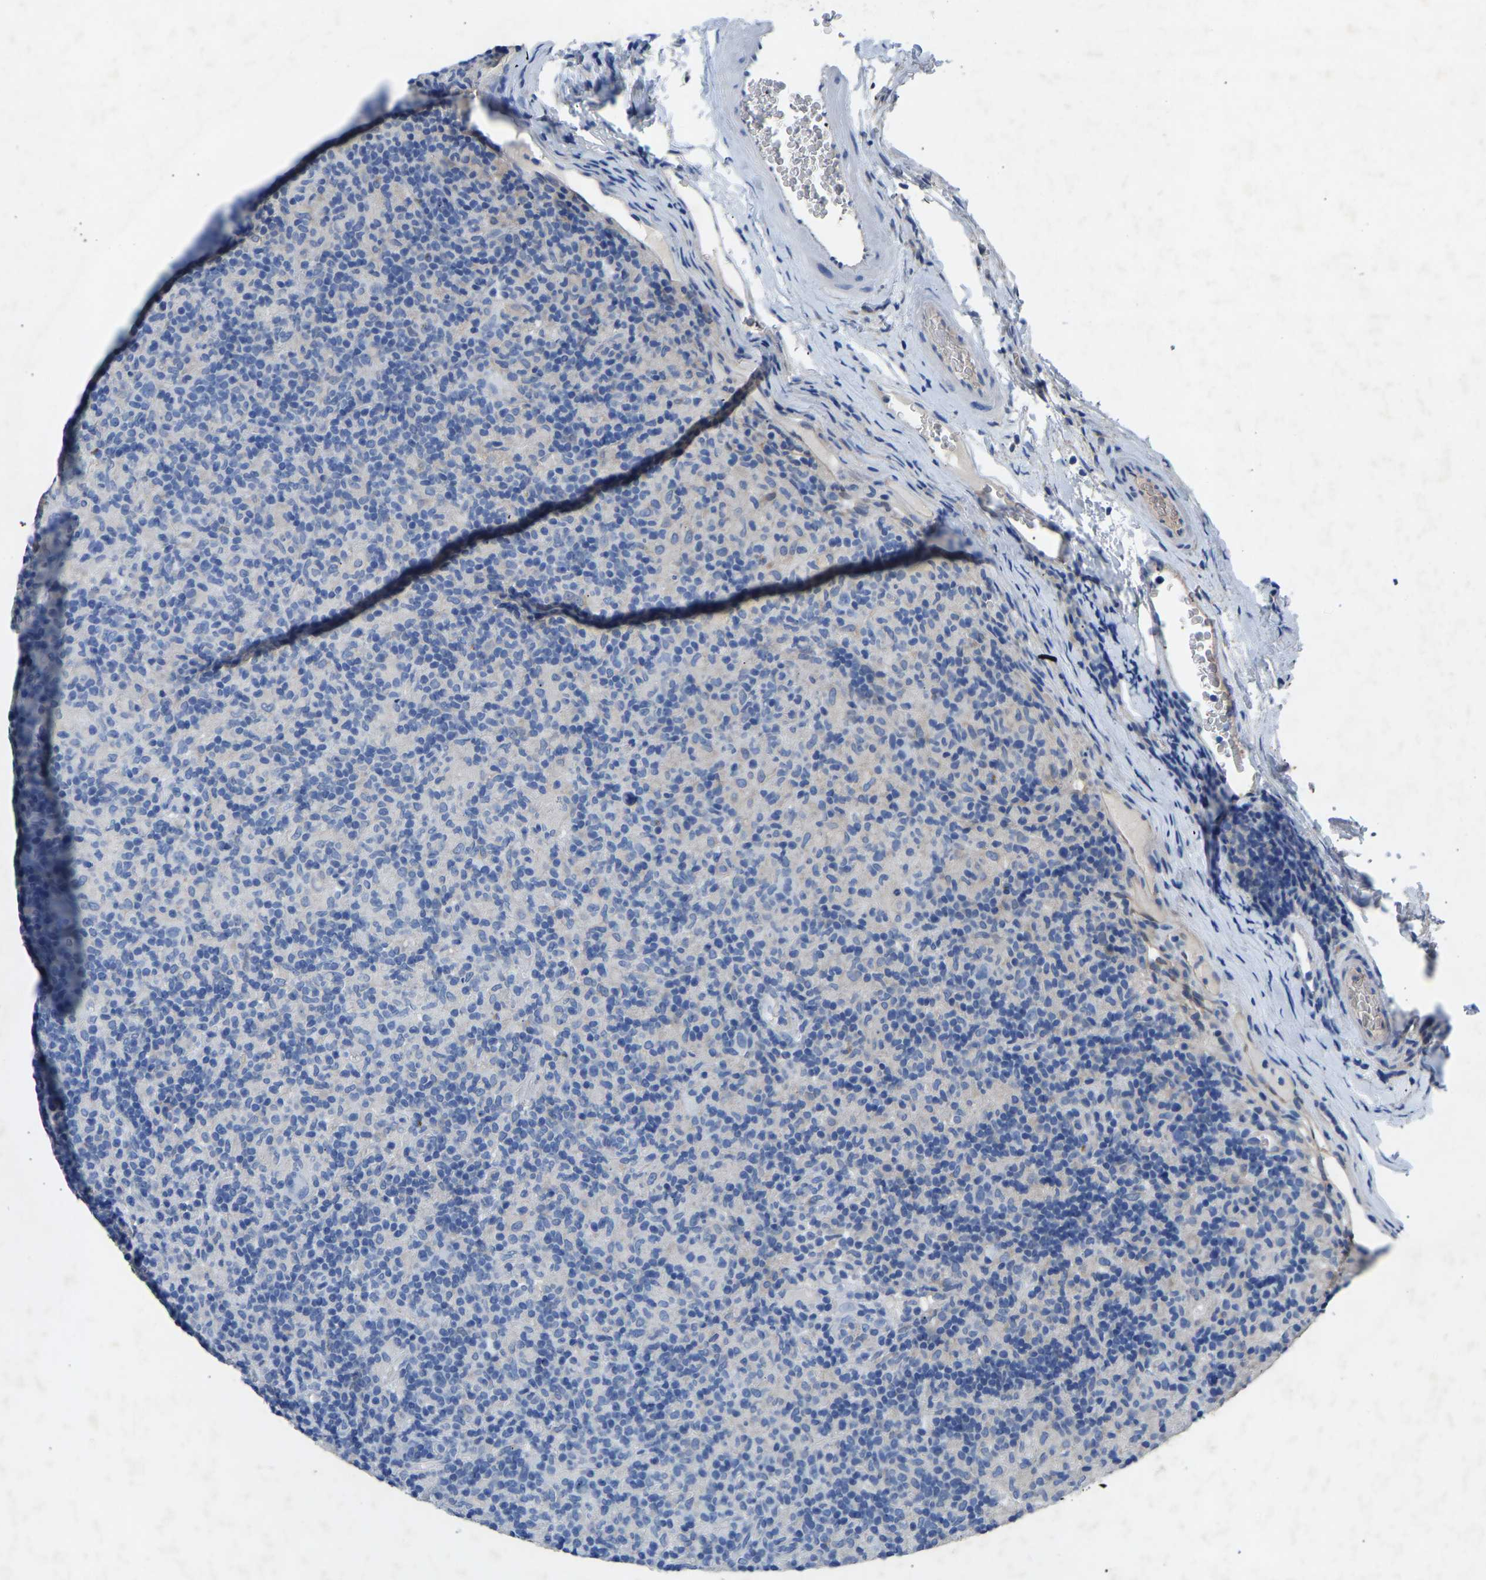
{"staining": {"intensity": "negative", "quantity": "none", "location": "none"}, "tissue": "lymphoma", "cell_type": "Tumor cells", "image_type": "cancer", "snomed": [{"axis": "morphology", "description": "Hodgkin's disease, NOS"}, {"axis": "topography", "description": "Lymph node"}], "caption": "High power microscopy image of an immunohistochemistry image of lymphoma, revealing no significant positivity in tumor cells.", "gene": "RBP1", "patient": {"sex": "male", "age": 70}}